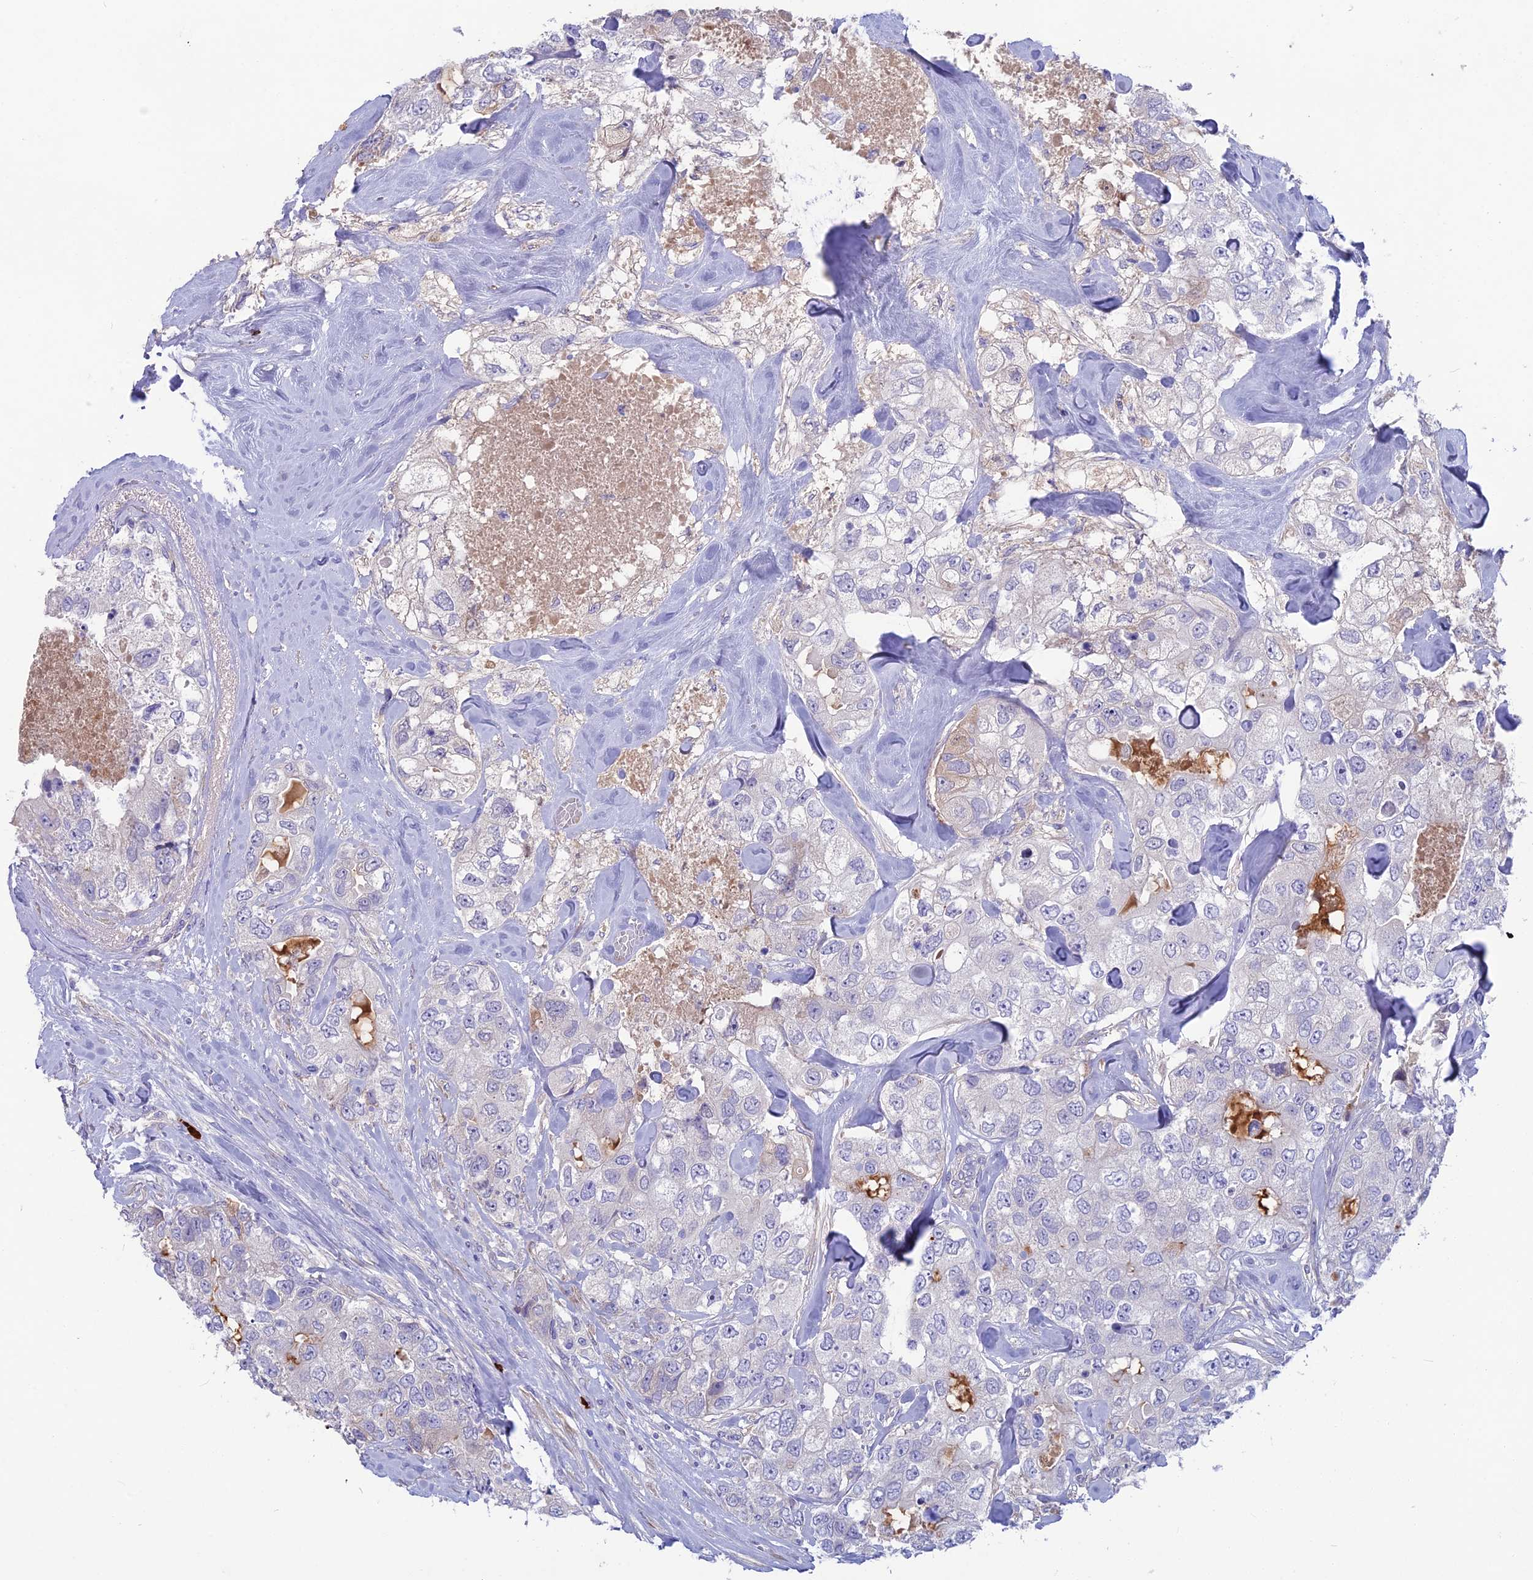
{"staining": {"intensity": "negative", "quantity": "none", "location": "none"}, "tissue": "breast cancer", "cell_type": "Tumor cells", "image_type": "cancer", "snomed": [{"axis": "morphology", "description": "Duct carcinoma"}, {"axis": "topography", "description": "Breast"}], "caption": "The photomicrograph demonstrates no significant staining in tumor cells of breast invasive ductal carcinoma.", "gene": "SNAP91", "patient": {"sex": "female", "age": 62}}